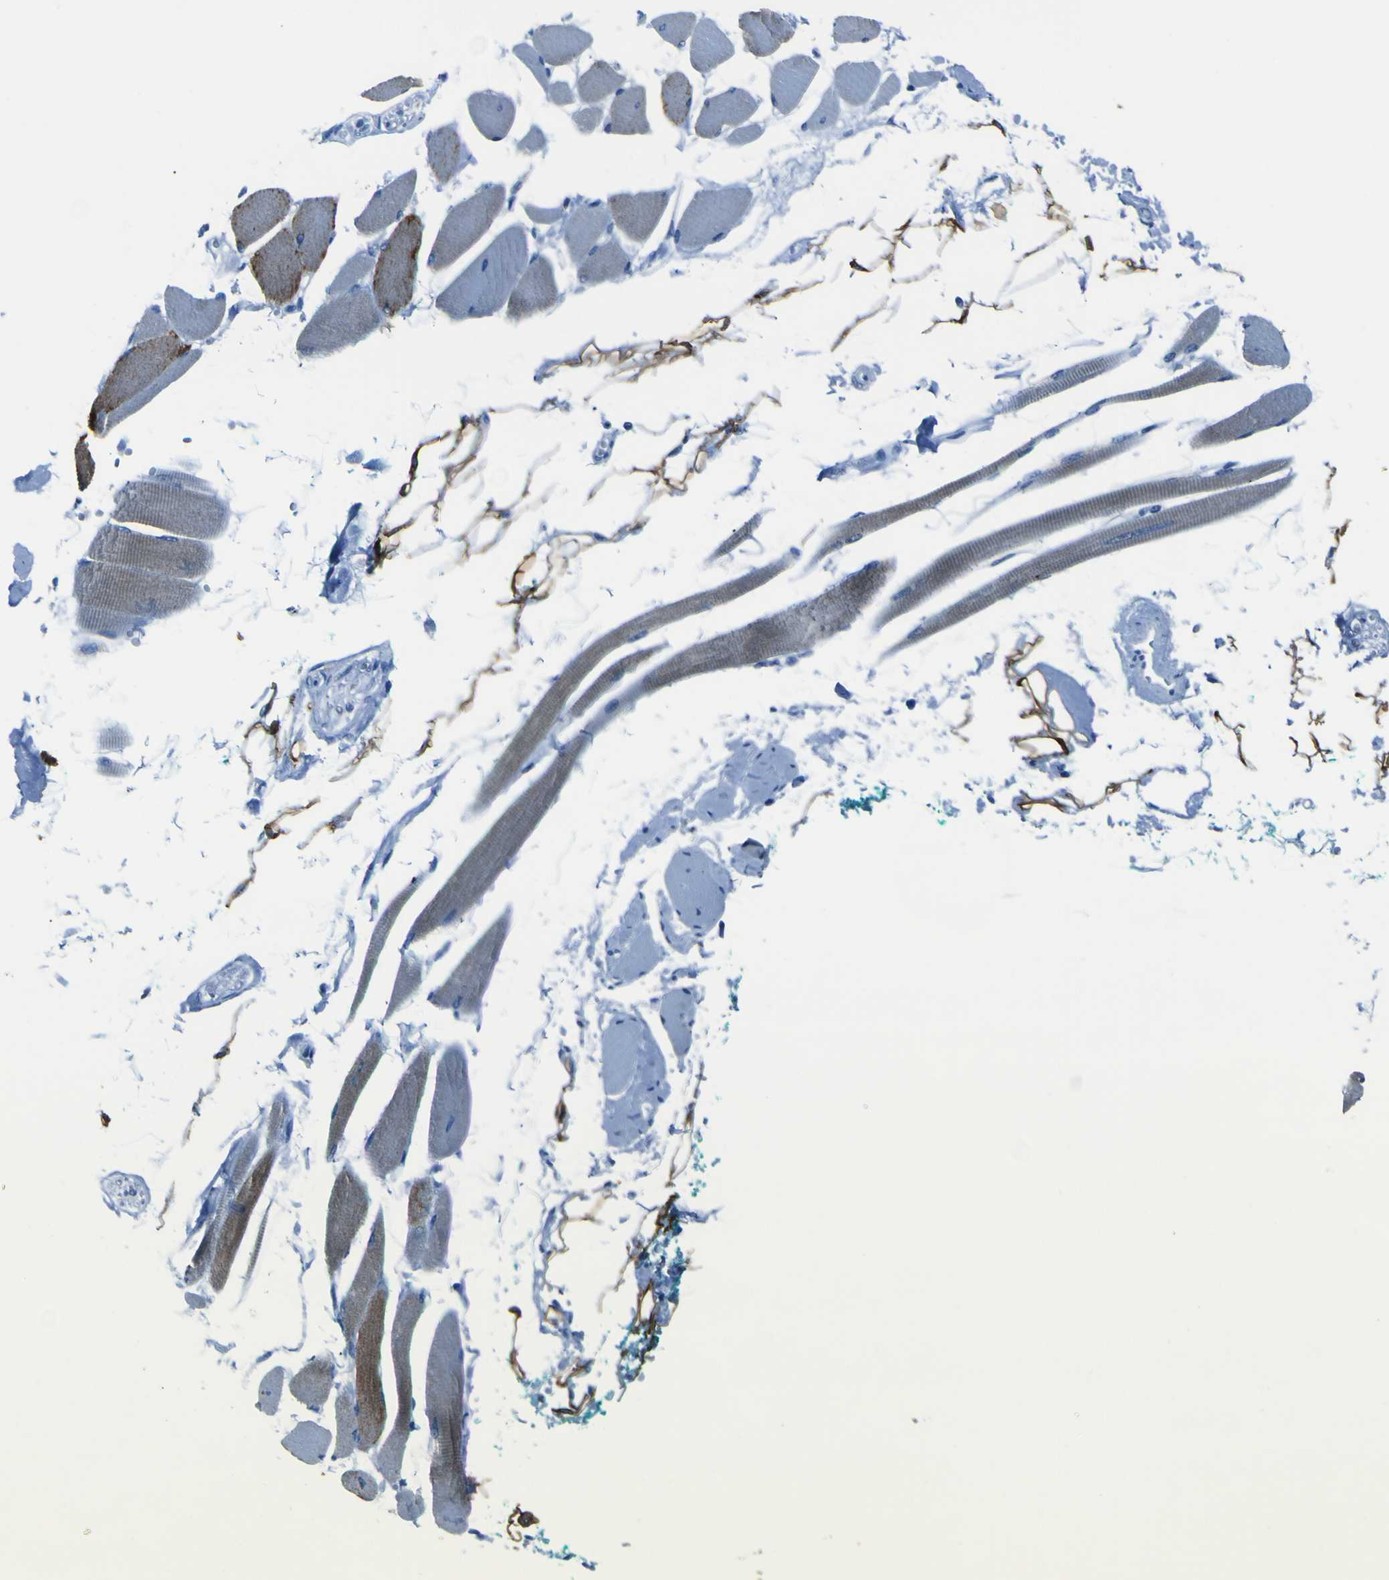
{"staining": {"intensity": "strong", "quantity": "25%-75%", "location": "cytoplasmic/membranous"}, "tissue": "skeletal muscle", "cell_type": "Myocytes", "image_type": "normal", "snomed": [{"axis": "morphology", "description": "Normal tissue, NOS"}, {"axis": "topography", "description": "Skeletal muscle"}, {"axis": "topography", "description": "Oral tissue"}, {"axis": "topography", "description": "Peripheral nerve tissue"}], "caption": "Myocytes reveal high levels of strong cytoplasmic/membranous positivity in about 25%-75% of cells in normal human skeletal muscle.", "gene": "ACSL1", "patient": {"sex": "female", "age": 84}}